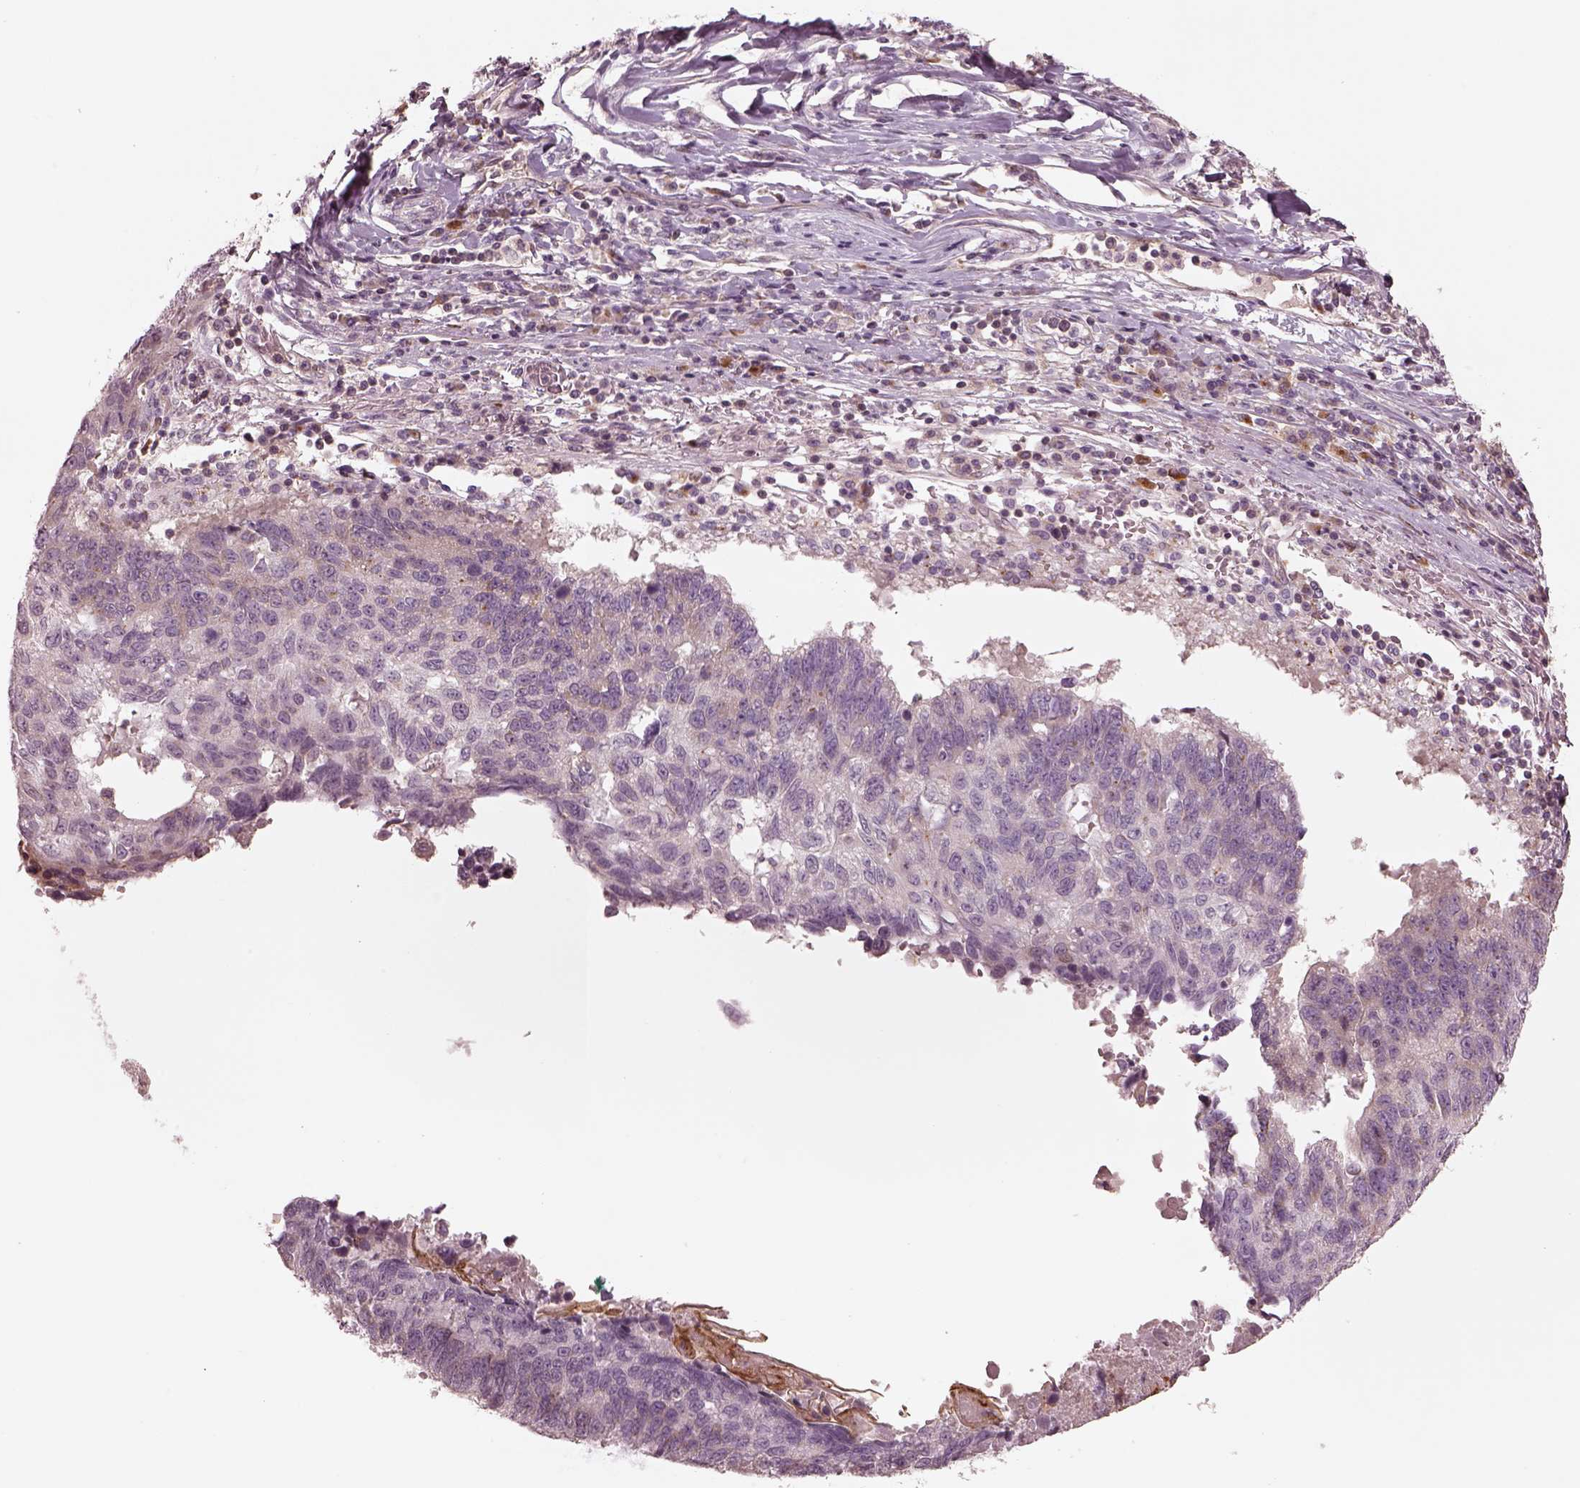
{"staining": {"intensity": "weak", "quantity": "<25%", "location": "cytoplasmic/membranous"}, "tissue": "lung cancer", "cell_type": "Tumor cells", "image_type": "cancer", "snomed": [{"axis": "morphology", "description": "Squamous cell carcinoma, NOS"}, {"axis": "topography", "description": "Lung"}], "caption": "The histopathology image shows no significant staining in tumor cells of lung cancer (squamous cell carcinoma).", "gene": "SDCBP2", "patient": {"sex": "male", "age": 73}}